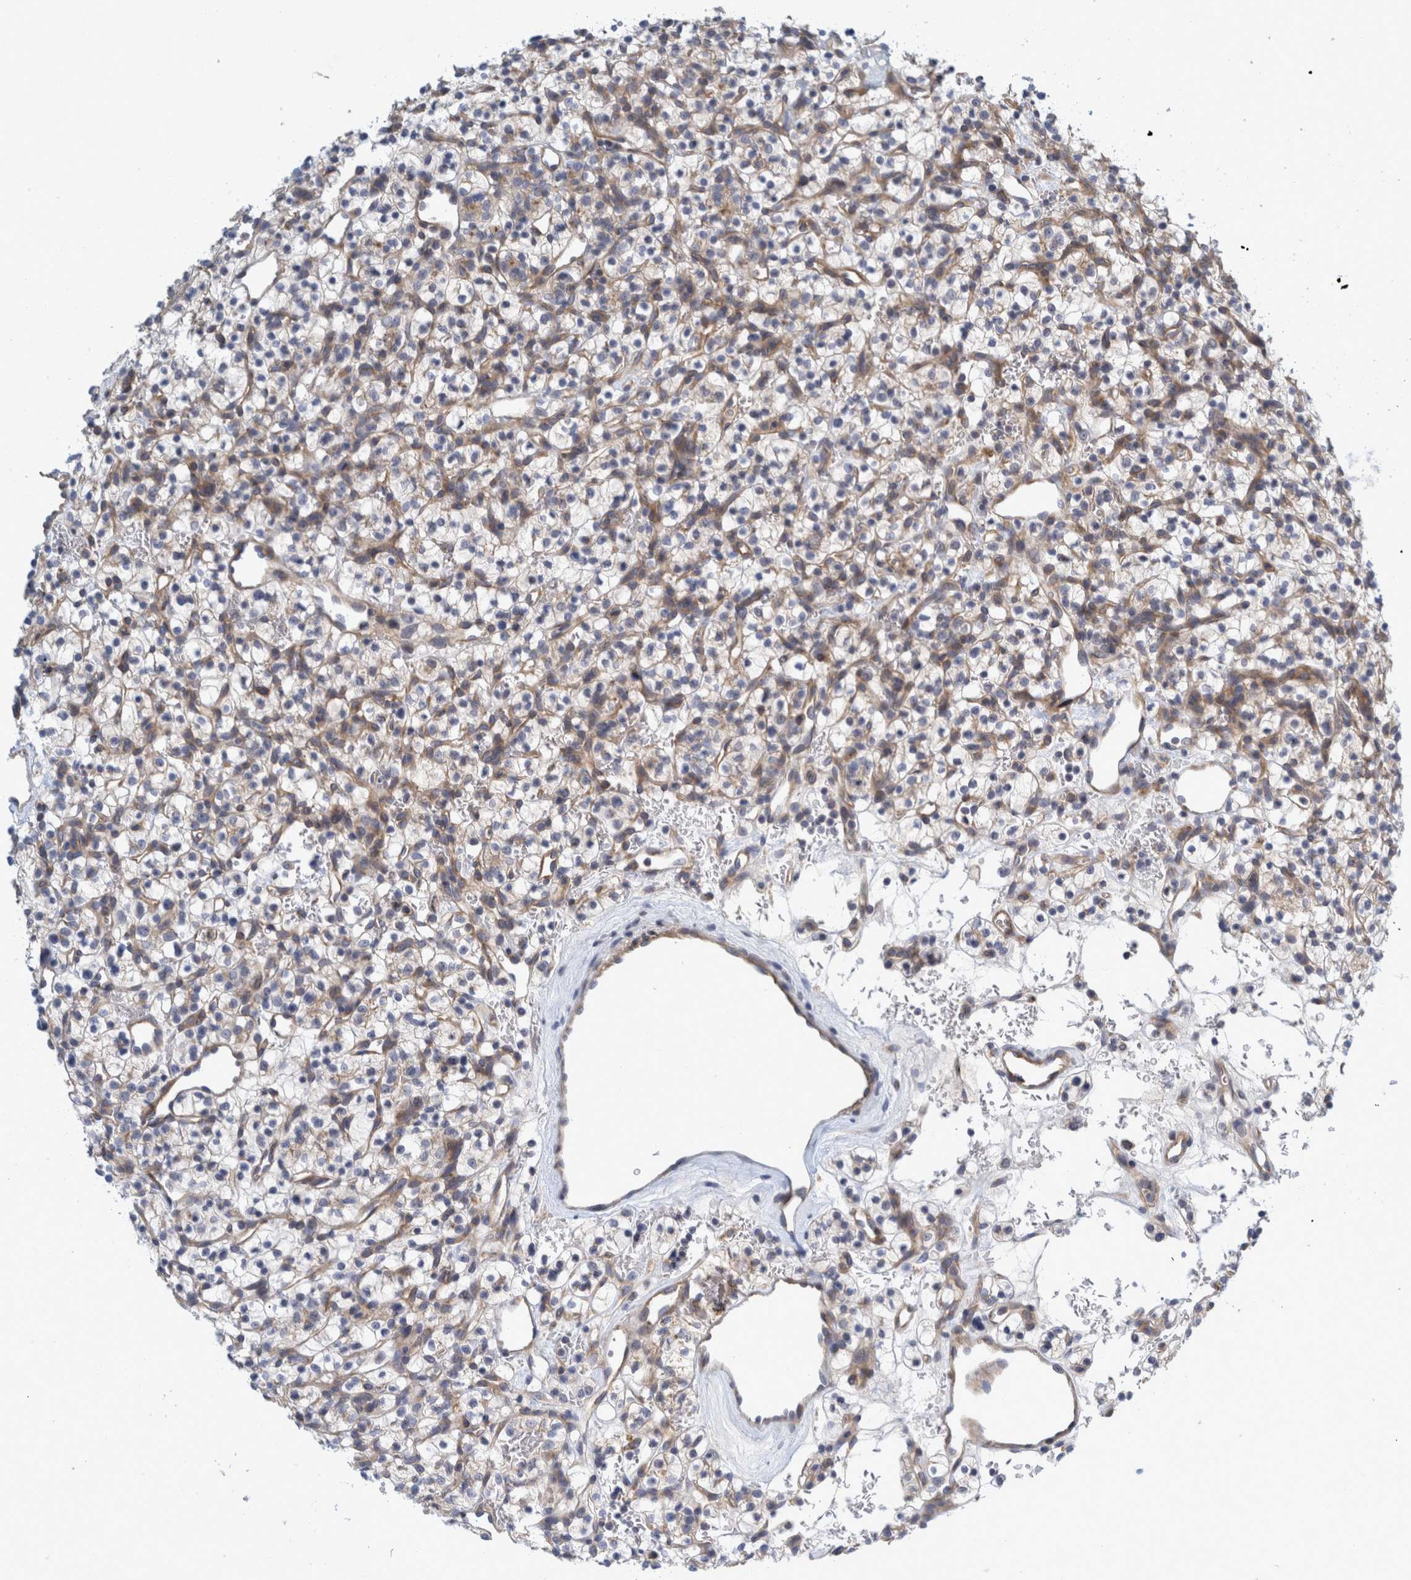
{"staining": {"intensity": "weak", "quantity": "25%-75%", "location": "cytoplasmic/membranous"}, "tissue": "renal cancer", "cell_type": "Tumor cells", "image_type": "cancer", "snomed": [{"axis": "morphology", "description": "Adenocarcinoma, NOS"}, {"axis": "topography", "description": "Kidney"}], "caption": "Immunohistochemistry photomicrograph of human renal adenocarcinoma stained for a protein (brown), which shows low levels of weak cytoplasmic/membranous staining in approximately 25%-75% of tumor cells.", "gene": "ZNF324B", "patient": {"sex": "female", "age": 57}}